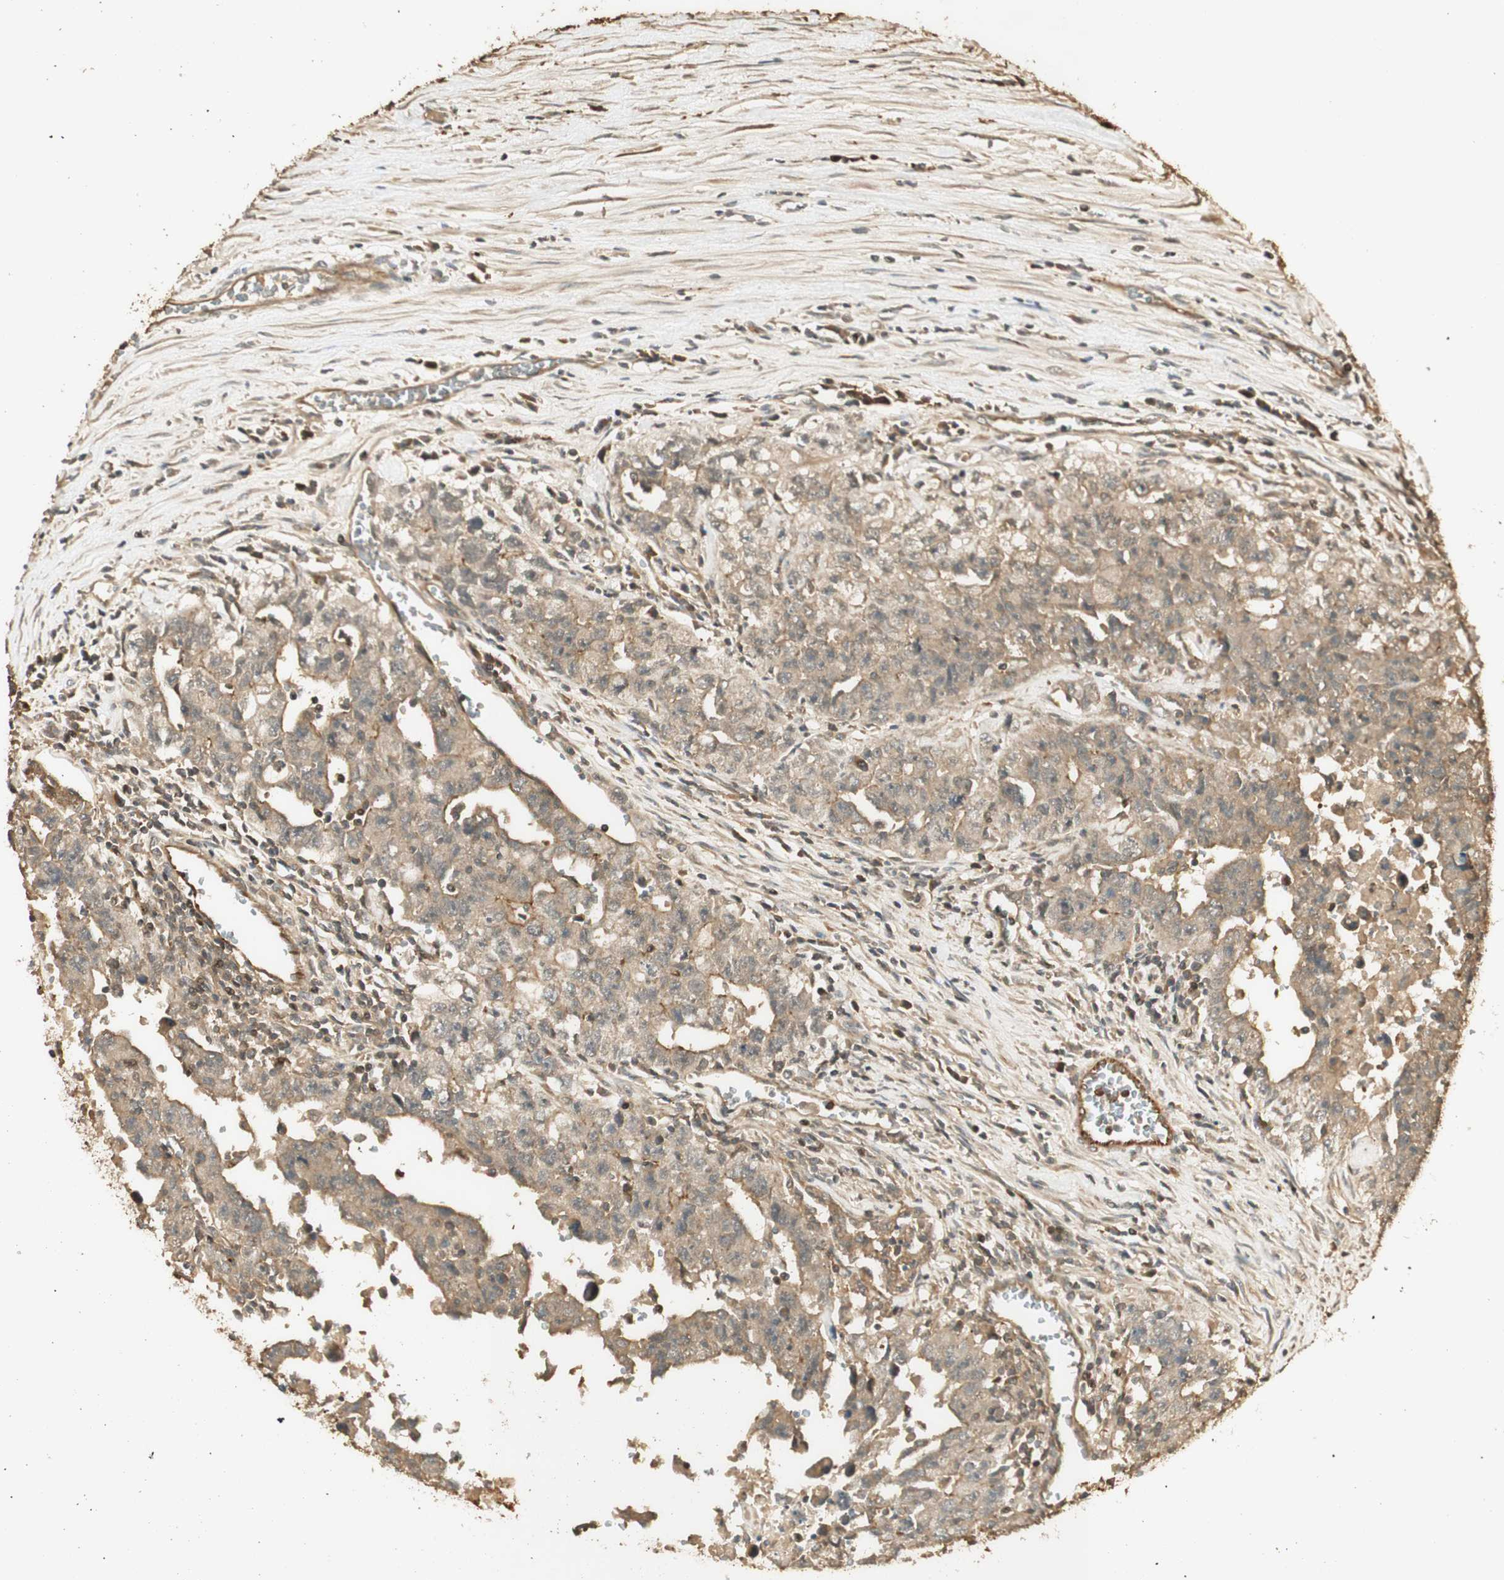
{"staining": {"intensity": "moderate", "quantity": ">75%", "location": "cytoplasmic/membranous"}, "tissue": "testis cancer", "cell_type": "Tumor cells", "image_type": "cancer", "snomed": [{"axis": "morphology", "description": "Carcinoma, Embryonal, NOS"}, {"axis": "topography", "description": "Testis"}], "caption": "Brown immunohistochemical staining in testis cancer displays moderate cytoplasmic/membranous staining in about >75% of tumor cells. (DAB IHC with brightfield microscopy, high magnification).", "gene": "AGER", "patient": {"sex": "male", "age": 28}}